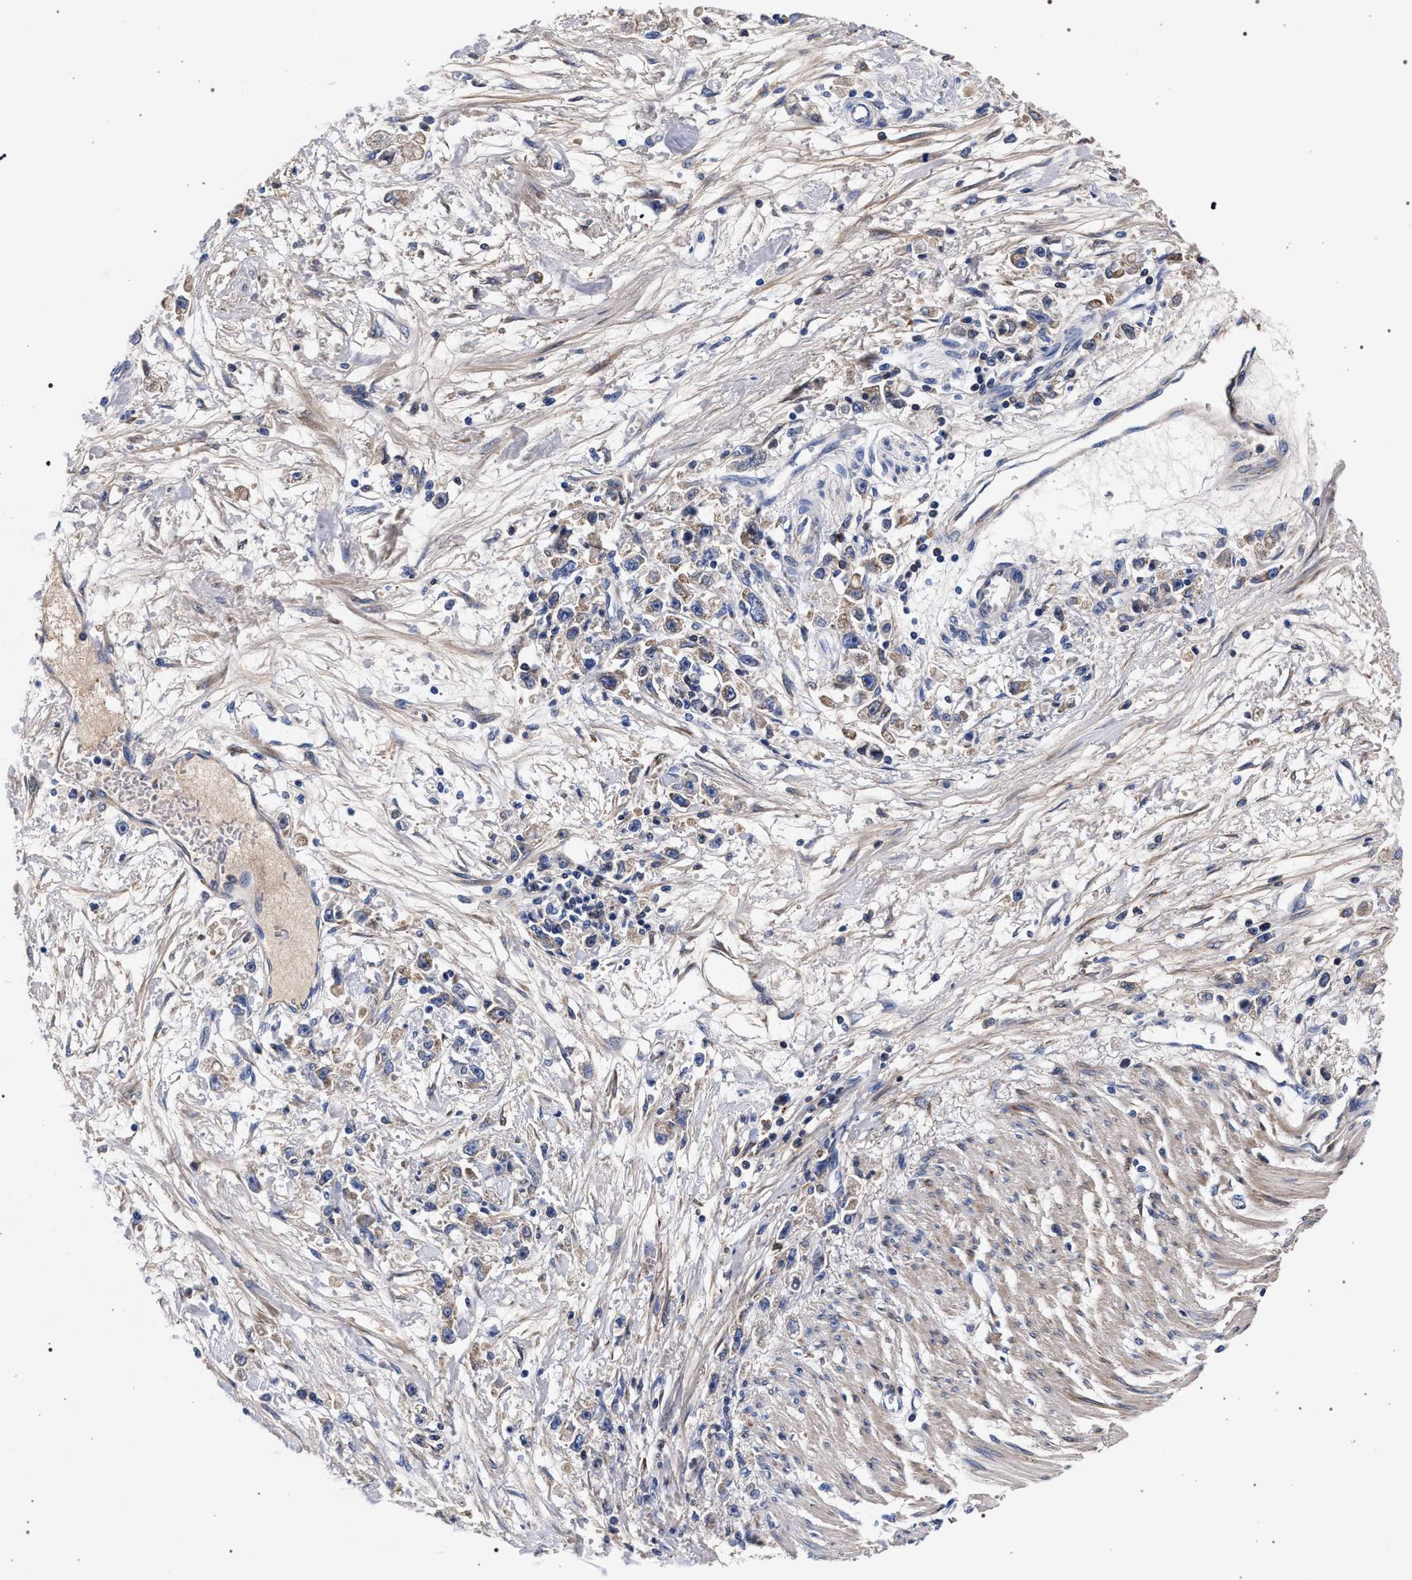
{"staining": {"intensity": "weak", "quantity": ">75%", "location": "cytoplasmic/membranous"}, "tissue": "stomach cancer", "cell_type": "Tumor cells", "image_type": "cancer", "snomed": [{"axis": "morphology", "description": "Adenocarcinoma, NOS"}, {"axis": "topography", "description": "Stomach"}], "caption": "High-magnification brightfield microscopy of stomach adenocarcinoma stained with DAB (3,3'-diaminobenzidine) (brown) and counterstained with hematoxylin (blue). tumor cells exhibit weak cytoplasmic/membranous staining is seen in about>75% of cells.", "gene": "ACOX1", "patient": {"sex": "female", "age": 59}}